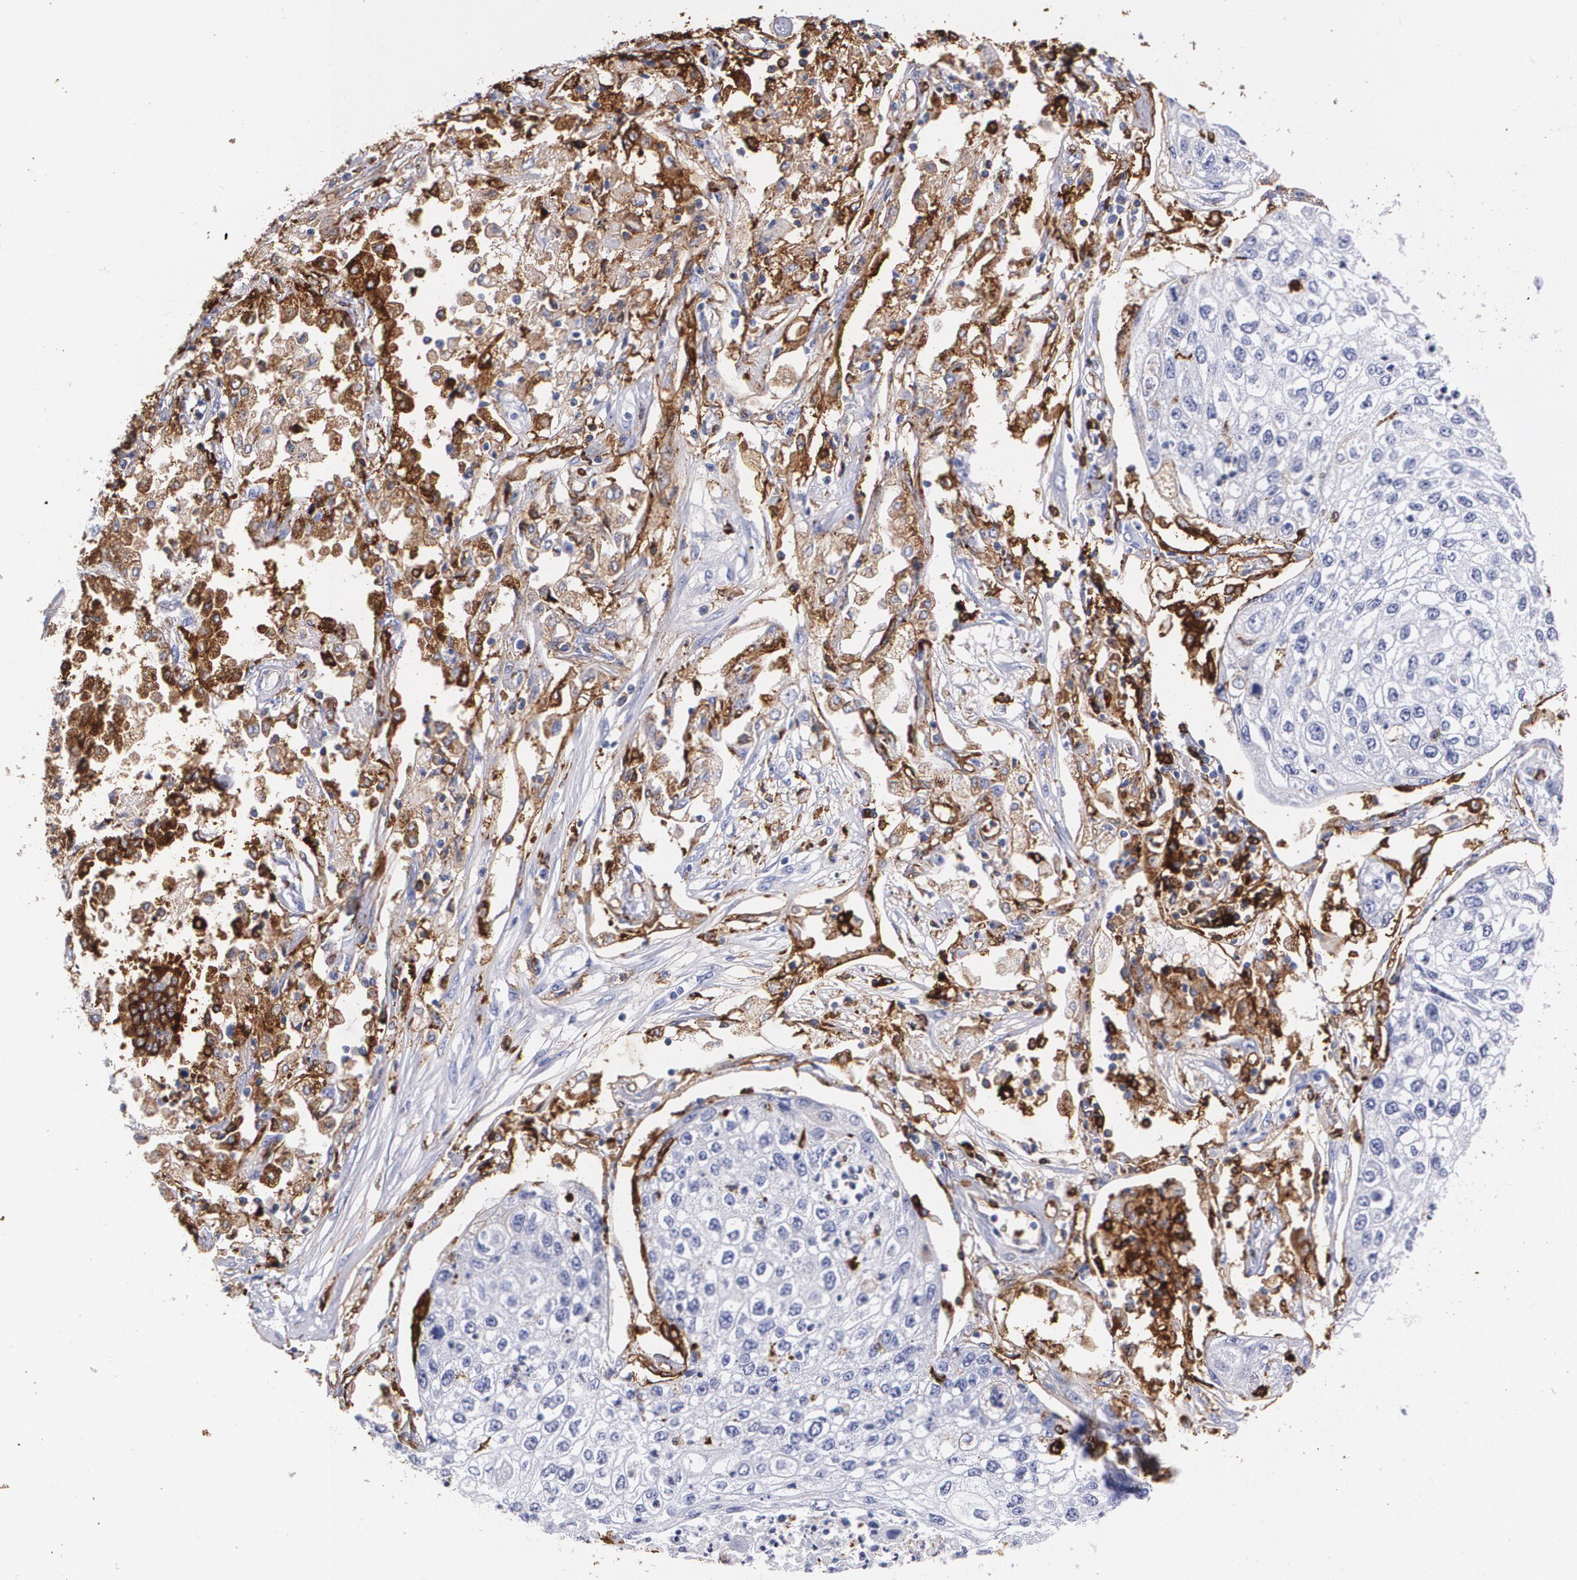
{"staining": {"intensity": "negative", "quantity": "none", "location": "none"}, "tissue": "lung cancer", "cell_type": "Tumor cells", "image_type": "cancer", "snomed": [{"axis": "morphology", "description": "Squamous cell carcinoma, NOS"}, {"axis": "topography", "description": "Lung"}], "caption": "DAB (3,3'-diaminobenzidine) immunohistochemical staining of lung cancer reveals no significant expression in tumor cells.", "gene": "HLA-DRA", "patient": {"sex": "male", "age": 75}}